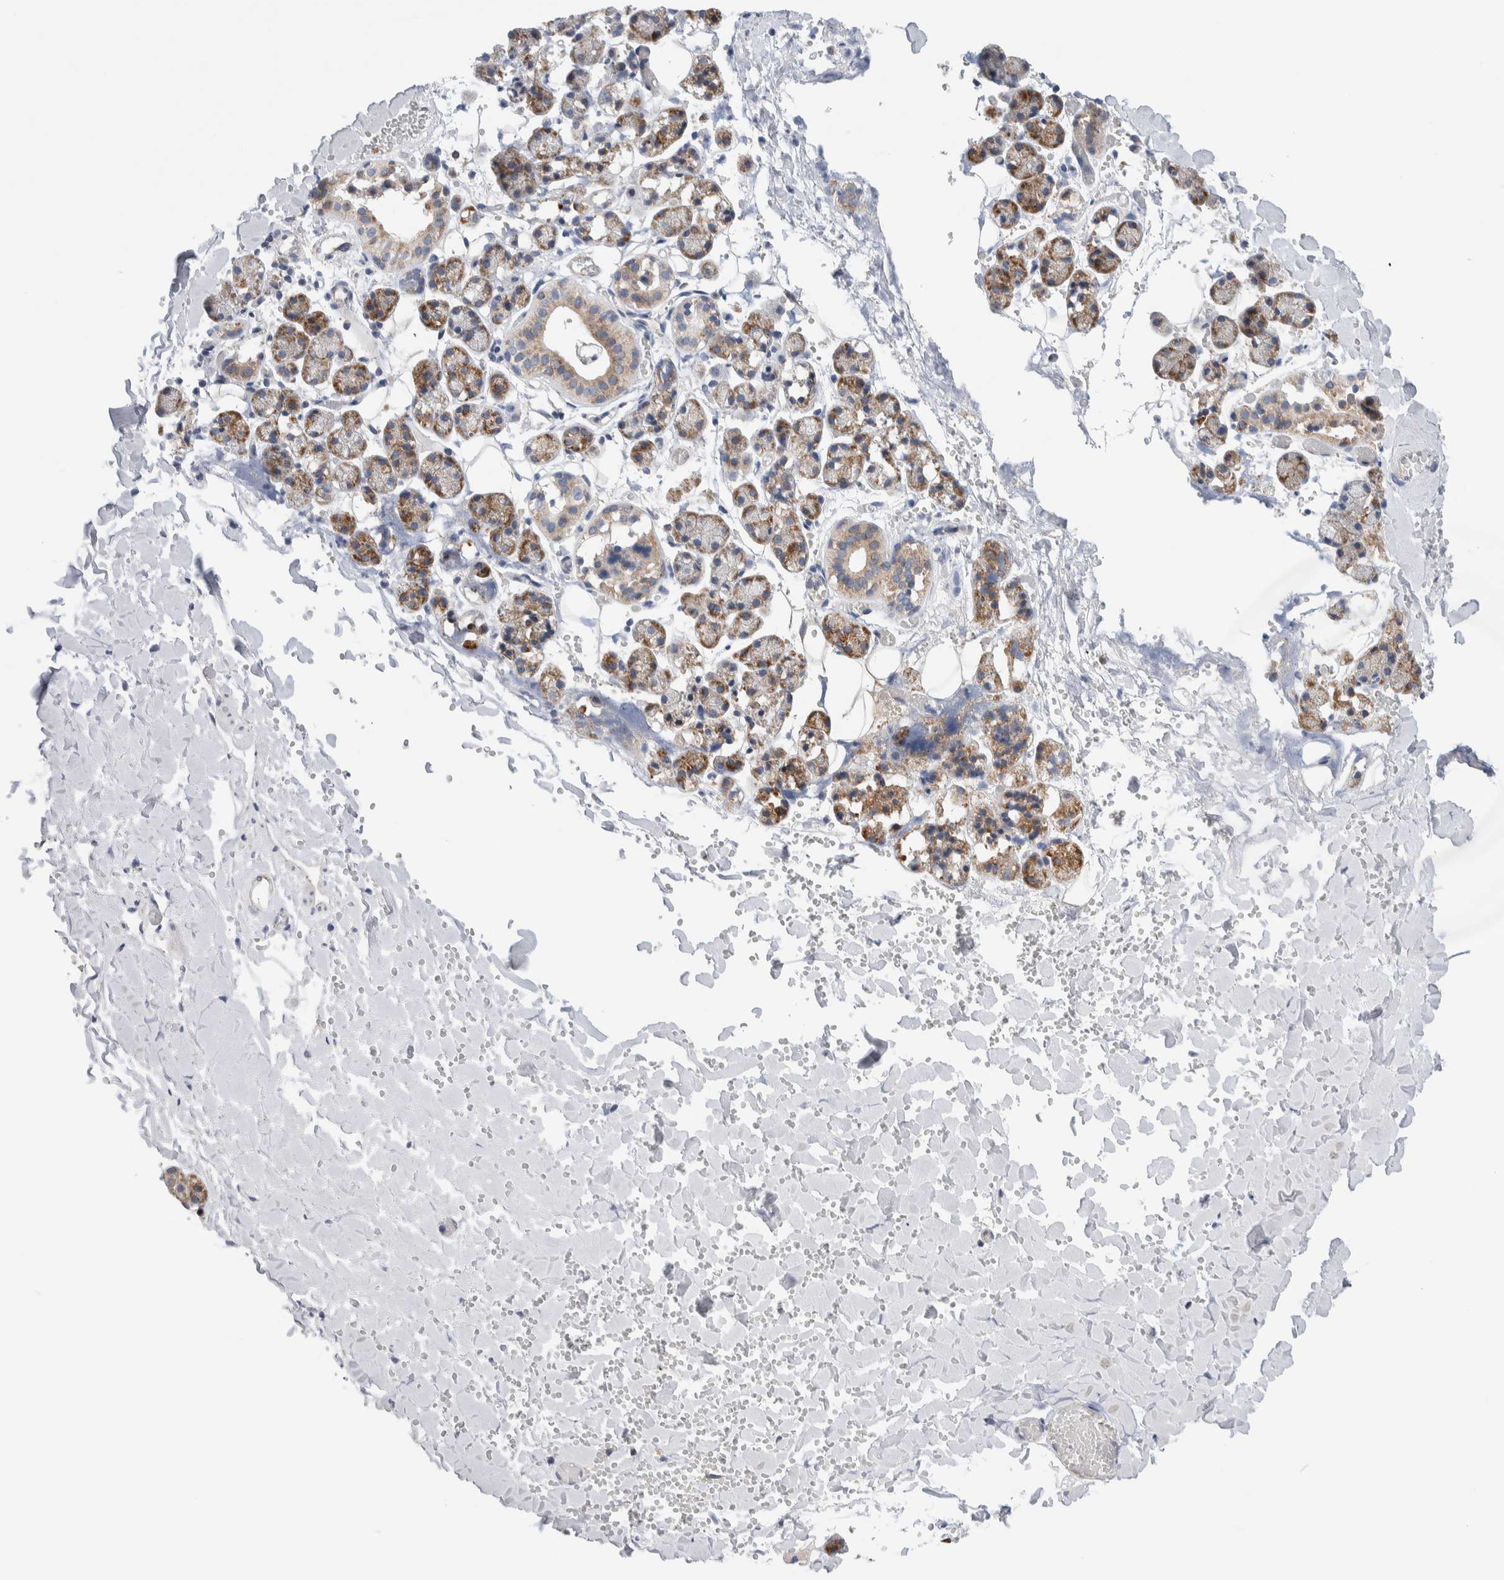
{"staining": {"intensity": "moderate", "quantity": ">75%", "location": "cytoplasmic/membranous"}, "tissue": "salivary gland", "cell_type": "Glandular cells", "image_type": "normal", "snomed": [{"axis": "morphology", "description": "Normal tissue, NOS"}, {"axis": "topography", "description": "Salivary gland"}], "caption": "An image of salivary gland stained for a protein displays moderate cytoplasmic/membranous brown staining in glandular cells. The staining was performed using DAB, with brown indicating positive protein expression. Nuclei are stained blue with hematoxylin.", "gene": "RACK1", "patient": {"sex": "female", "age": 33}}